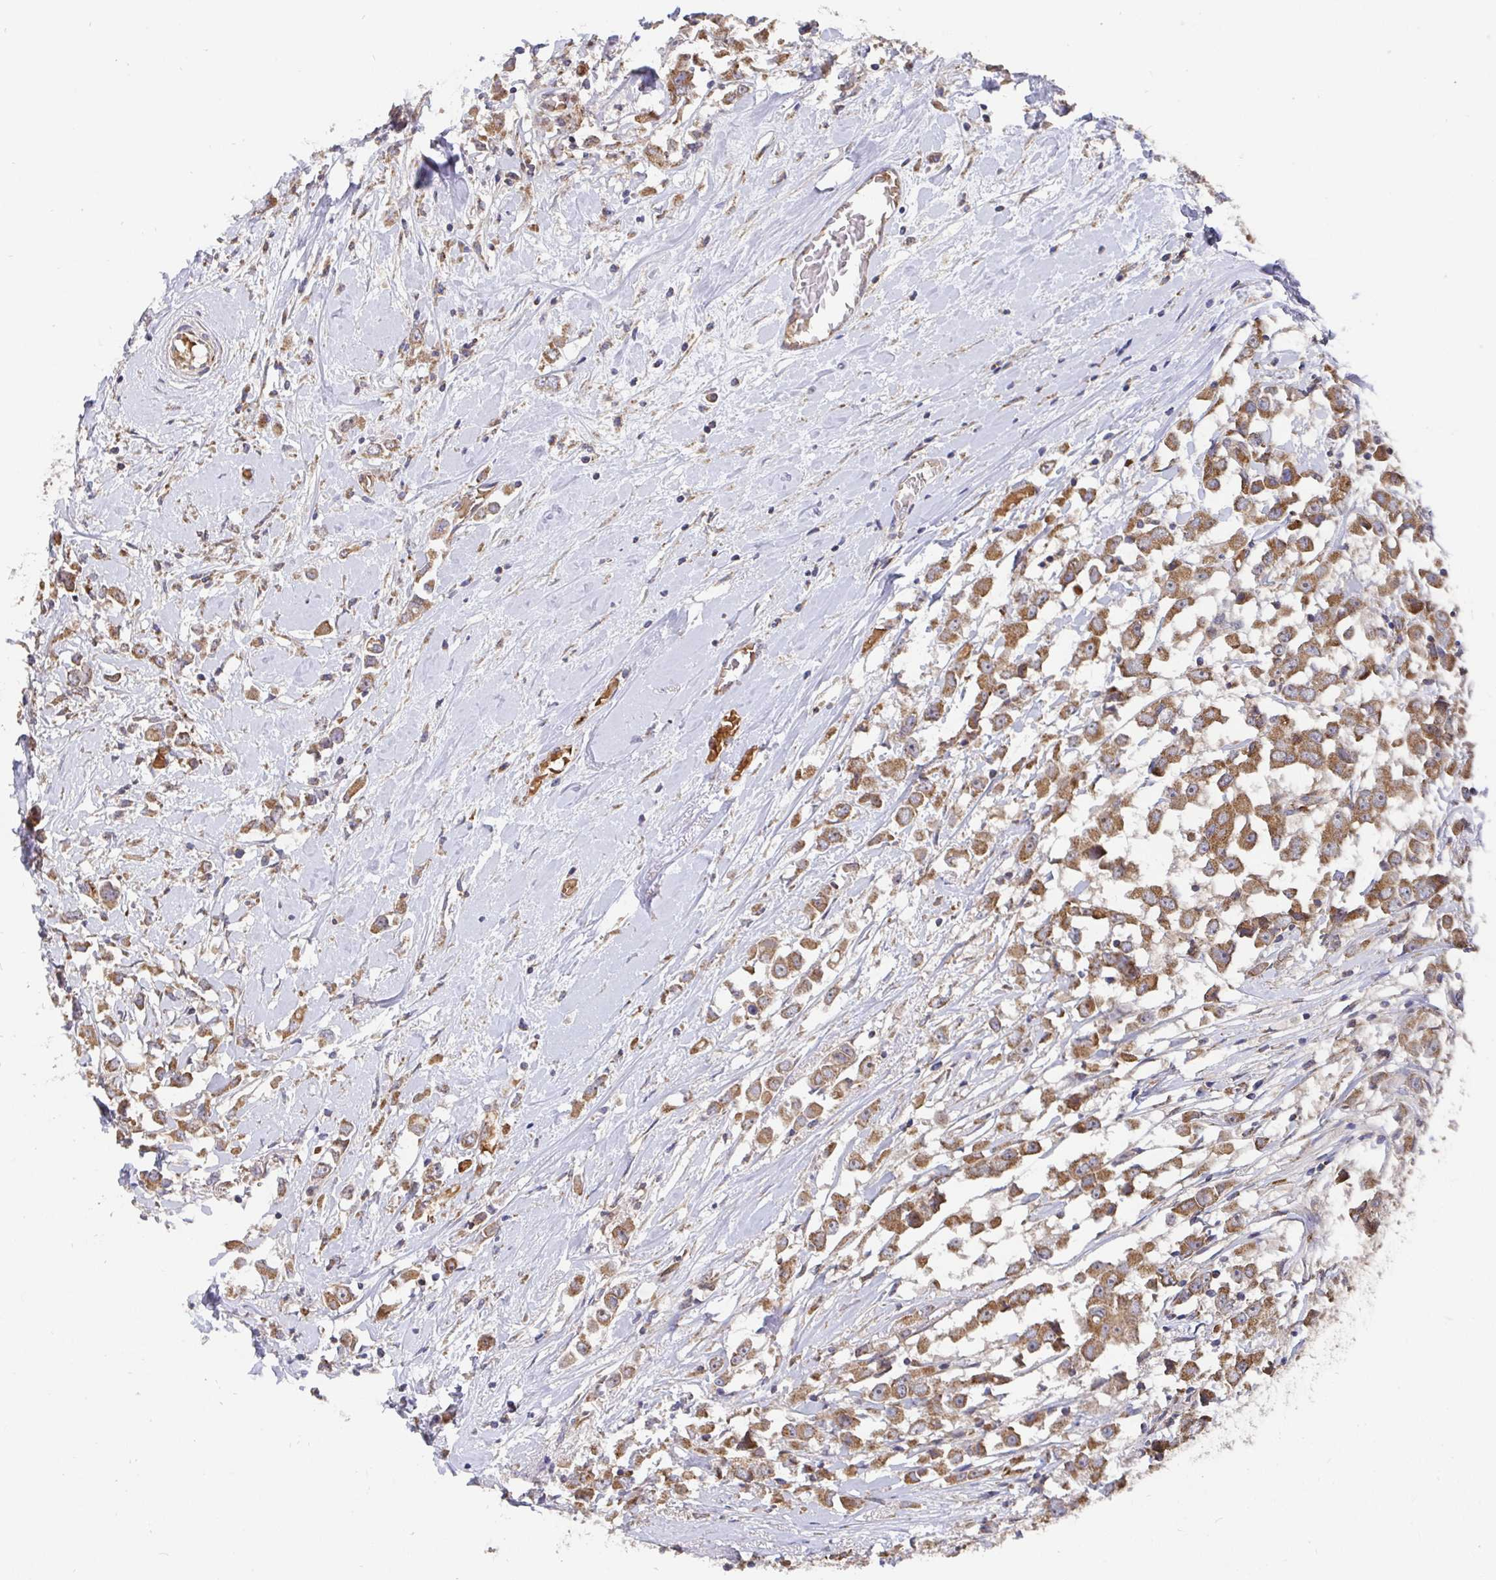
{"staining": {"intensity": "moderate", "quantity": ">75%", "location": "cytoplasmic/membranous"}, "tissue": "breast cancer", "cell_type": "Tumor cells", "image_type": "cancer", "snomed": [{"axis": "morphology", "description": "Duct carcinoma"}, {"axis": "topography", "description": "Breast"}], "caption": "Breast infiltrating ductal carcinoma stained with a protein marker displays moderate staining in tumor cells.", "gene": "PDF", "patient": {"sex": "female", "age": 61}}